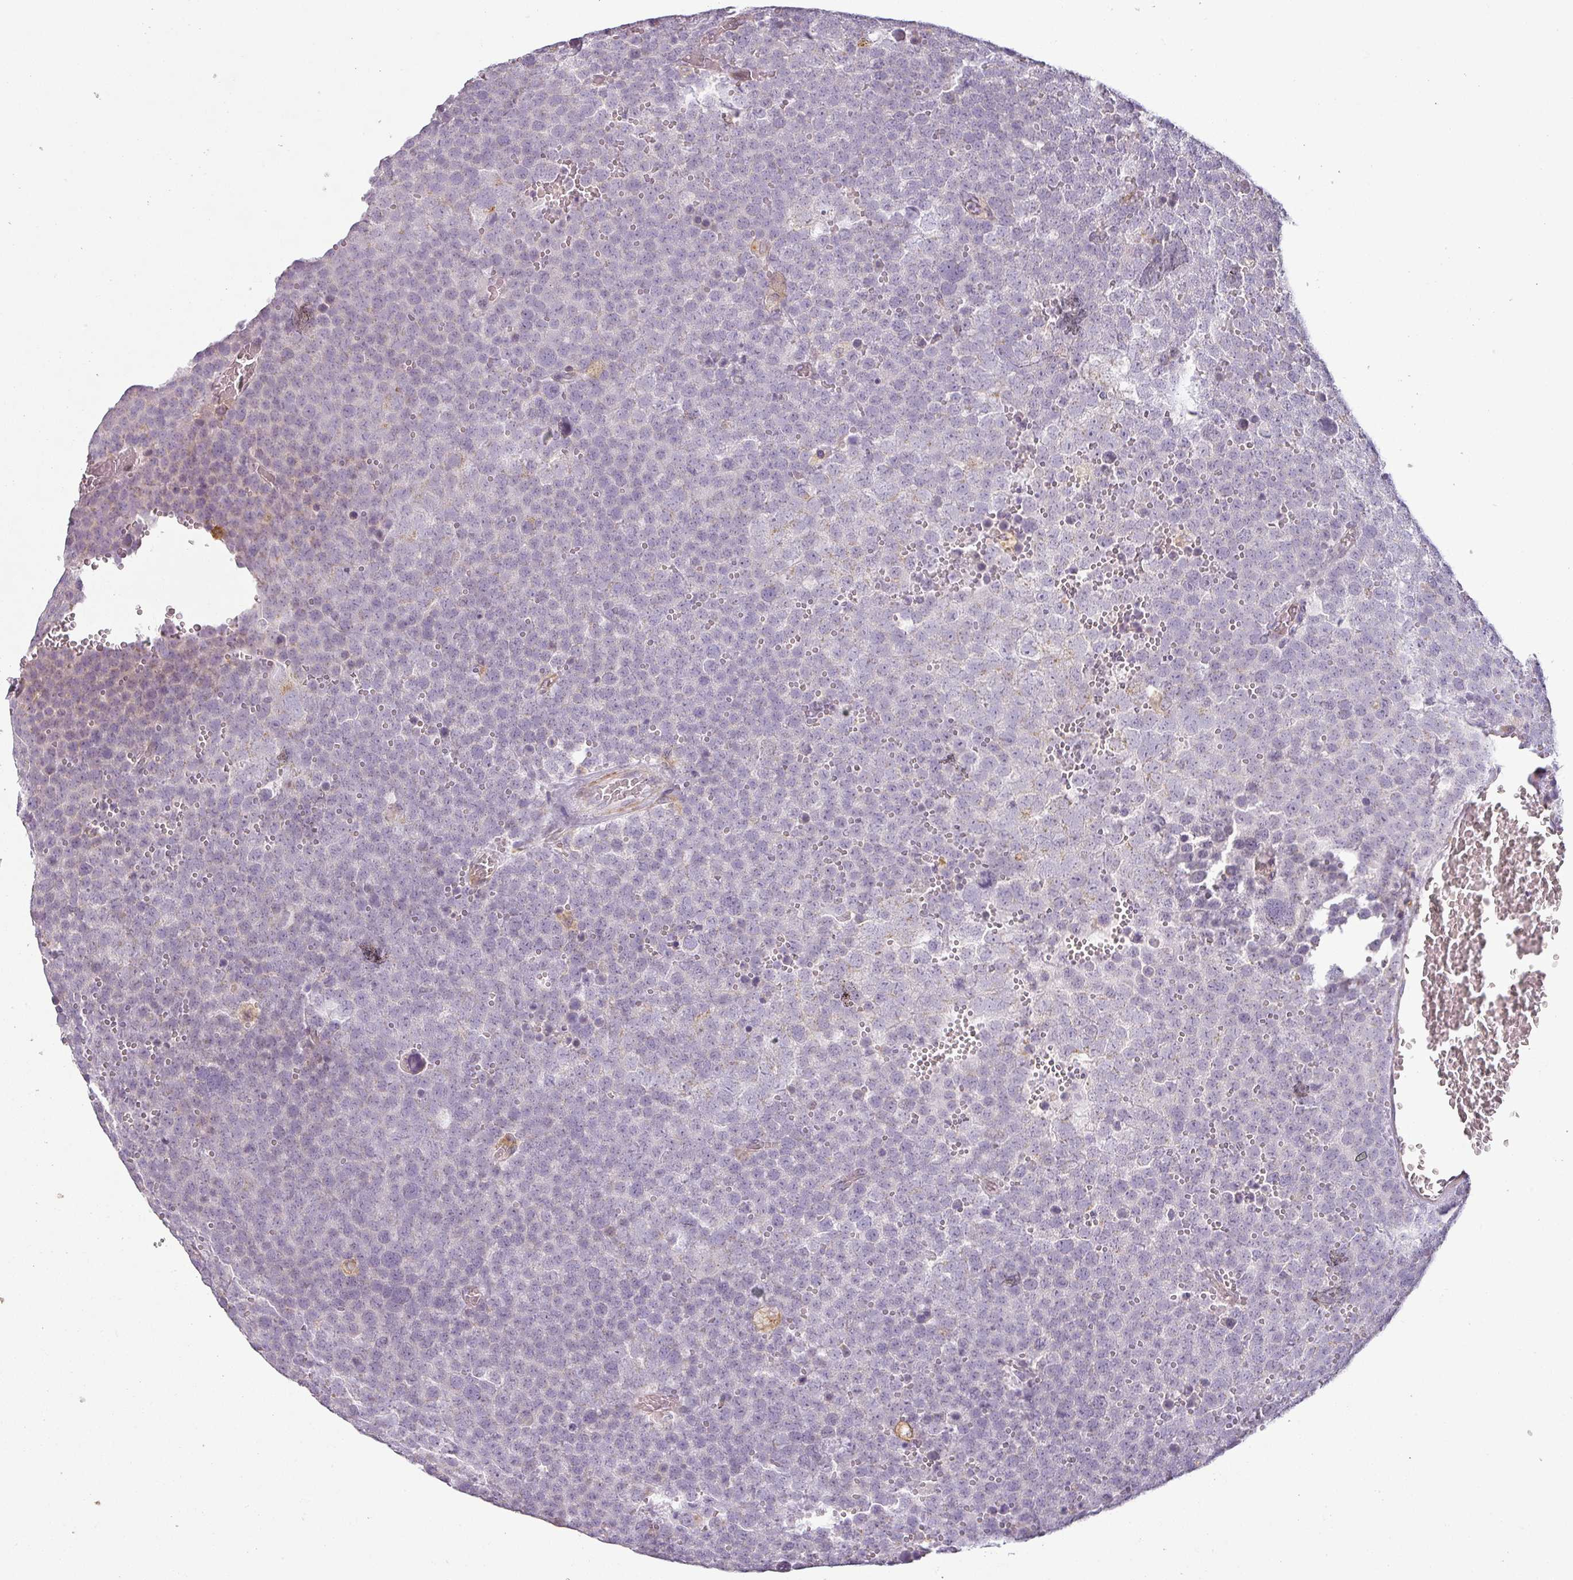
{"staining": {"intensity": "negative", "quantity": "none", "location": "none"}, "tissue": "testis cancer", "cell_type": "Tumor cells", "image_type": "cancer", "snomed": [{"axis": "morphology", "description": "Seminoma, NOS"}, {"axis": "topography", "description": "Testis"}], "caption": "Immunohistochemistry (IHC) micrograph of neoplastic tissue: human testis seminoma stained with DAB (3,3'-diaminobenzidine) demonstrates no significant protein positivity in tumor cells.", "gene": "CCDC144A", "patient": {"sex": "male", "age": 71}}